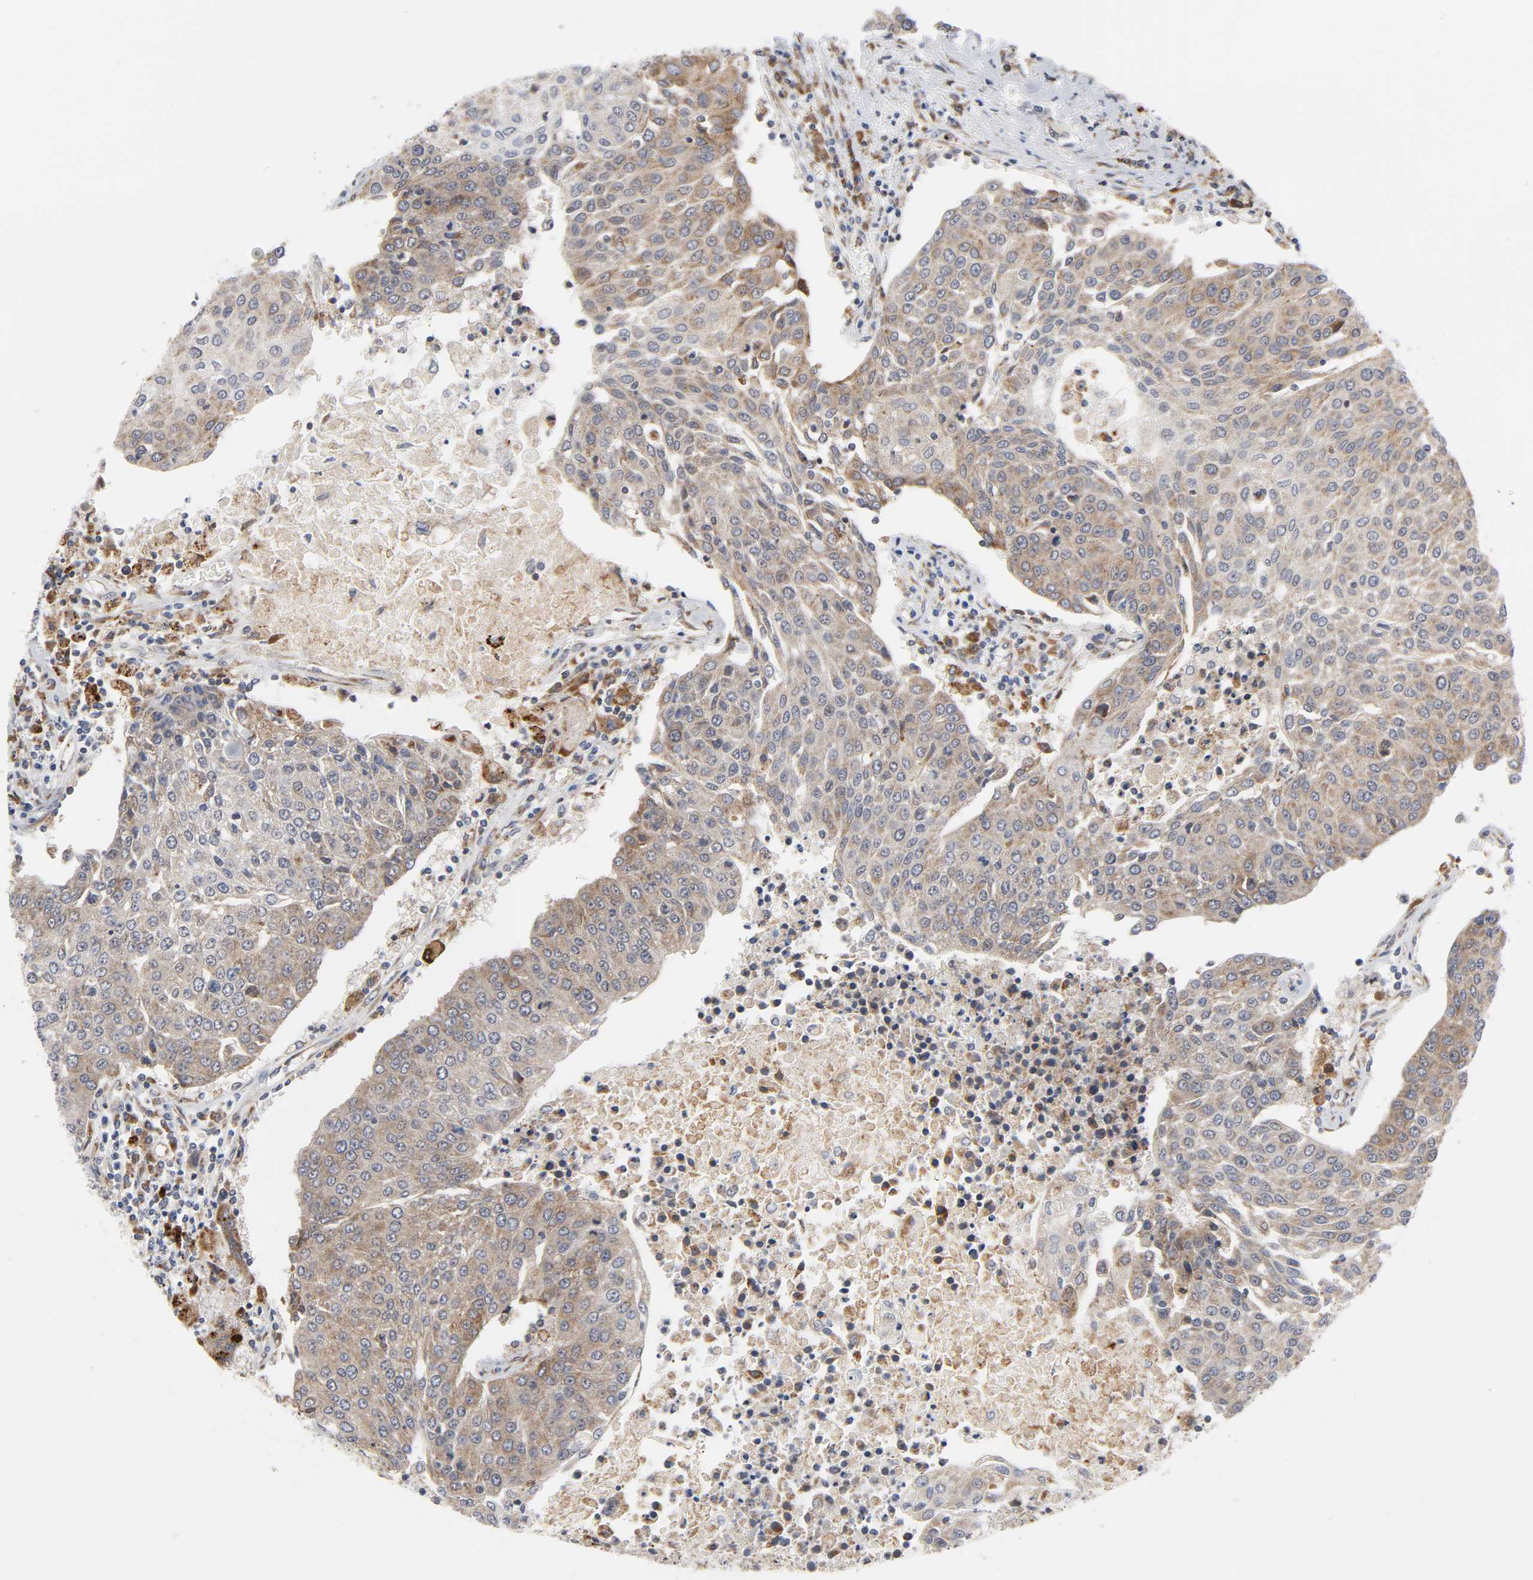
{"staining": {"intensity": "moderate", "quantity": ">75%", "location": "cytoplasmic/membranous"}, "tissue": "urothelial cancer", "cell_type": "Tumor cells", "image_type": "cancer", "snomed": [{"axis": "morphology", "description": "Urothelial carcinoma, High grade"}, {"axis": "topography", "description": "Urinary bladder"}], "caption": "IHC staining of urothelial carcinoma (high-grade), which exhibits medium levels of moderate cytoplasmic/membranous positivity in about >75% of tumor cells indicating moderate cytoplasmic/membranous protein positivity. The staining was performed using DAB (brown) for protein detection and nuclei were counterstained in hematoxylin (blue).", "gene": "BAX", "patient": {"sex": "female", "age": 85}}